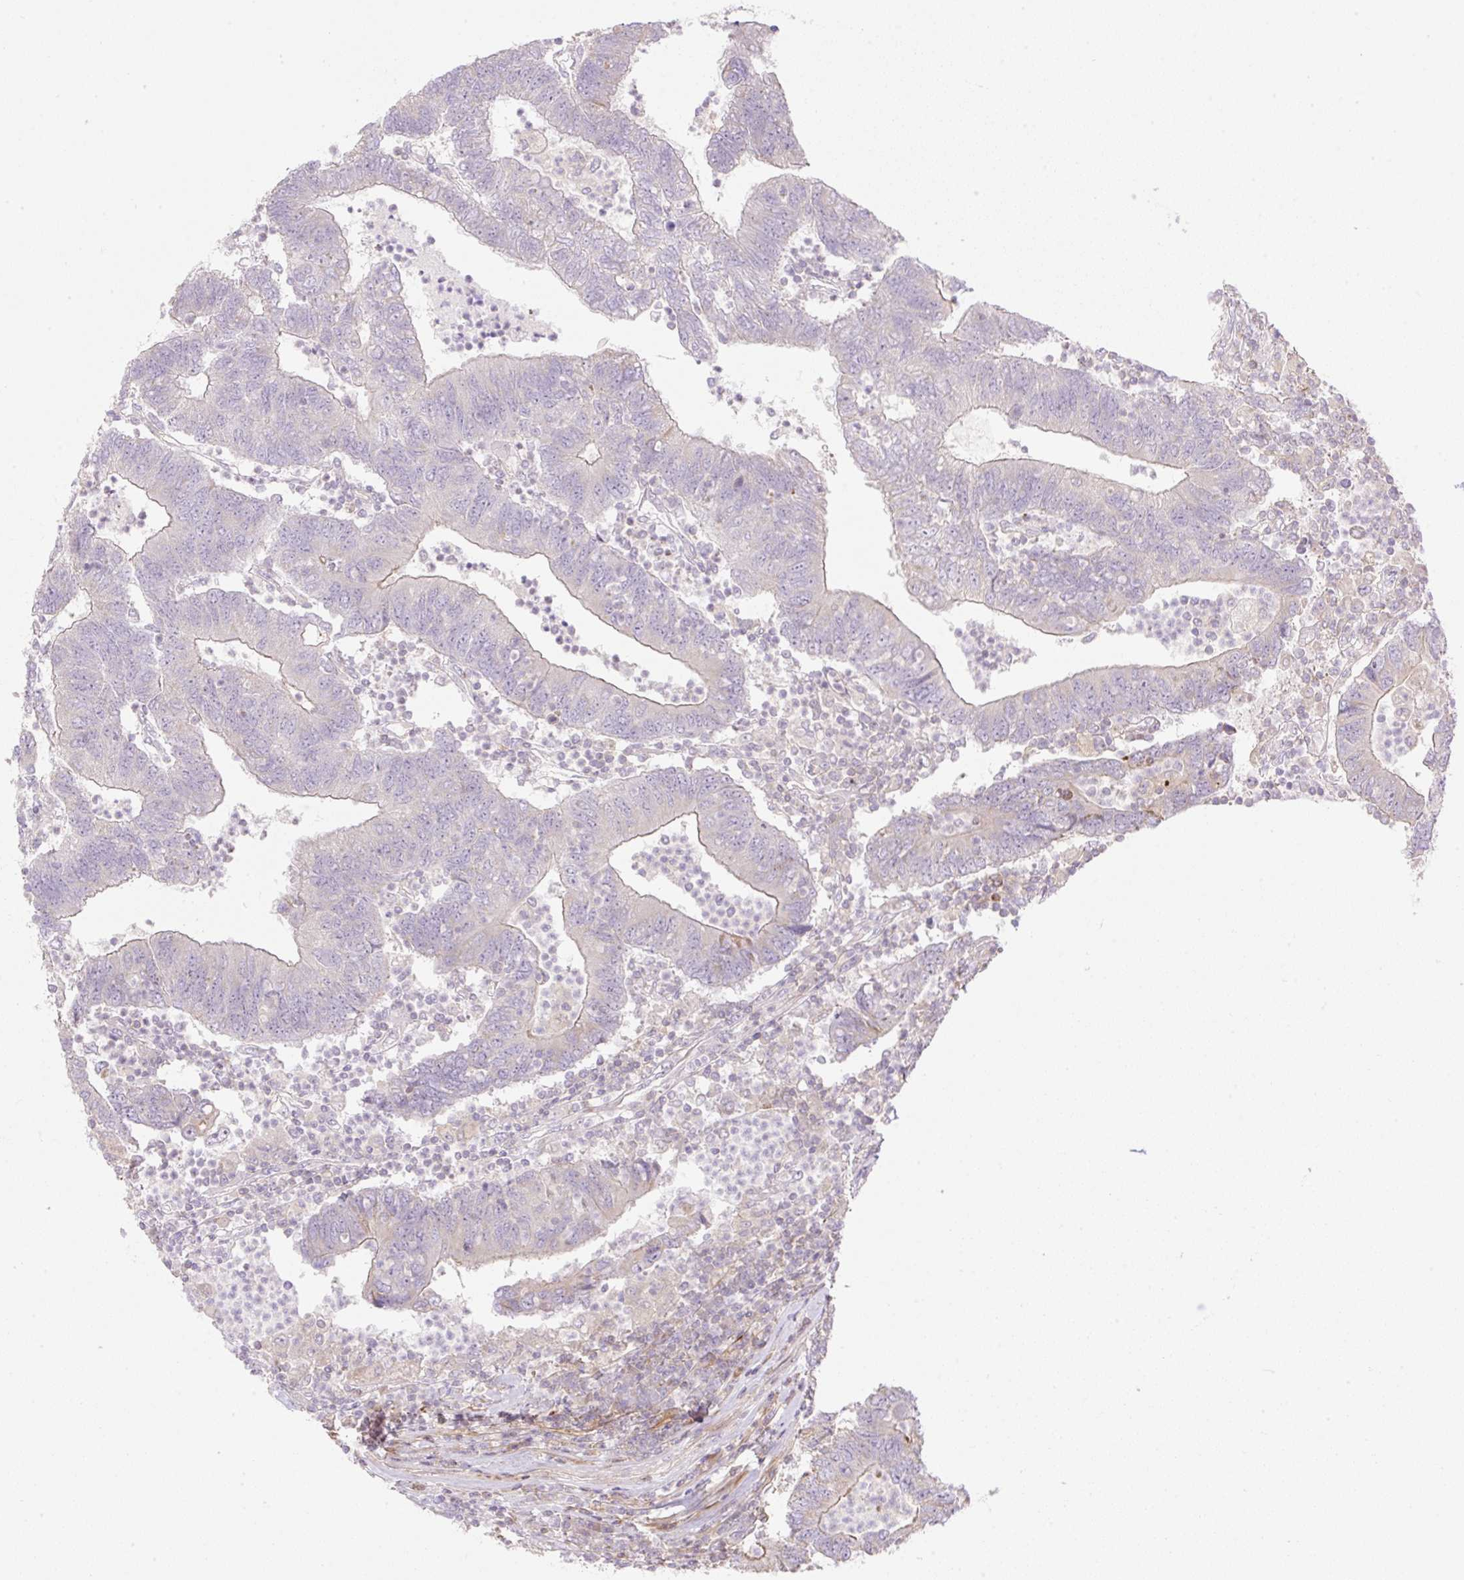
{"staining": {"intensity": "negative", "quantity": "none", "location": "none"}, "tissue": "colorectal cancer", "cell_type": "Tumor cells", "image_type": "cancer", "snomed": [{"axis": "morphology", "description": "Adenocarcinoma, NOS"}, {"axis": "topography", "description": "Colon"}], "caption": "An image of human colorectal adenocarcinoma is negative for staining in tumor cells.", "gene": "VPS25", "patient": {"sex": "female", "age": 48}}